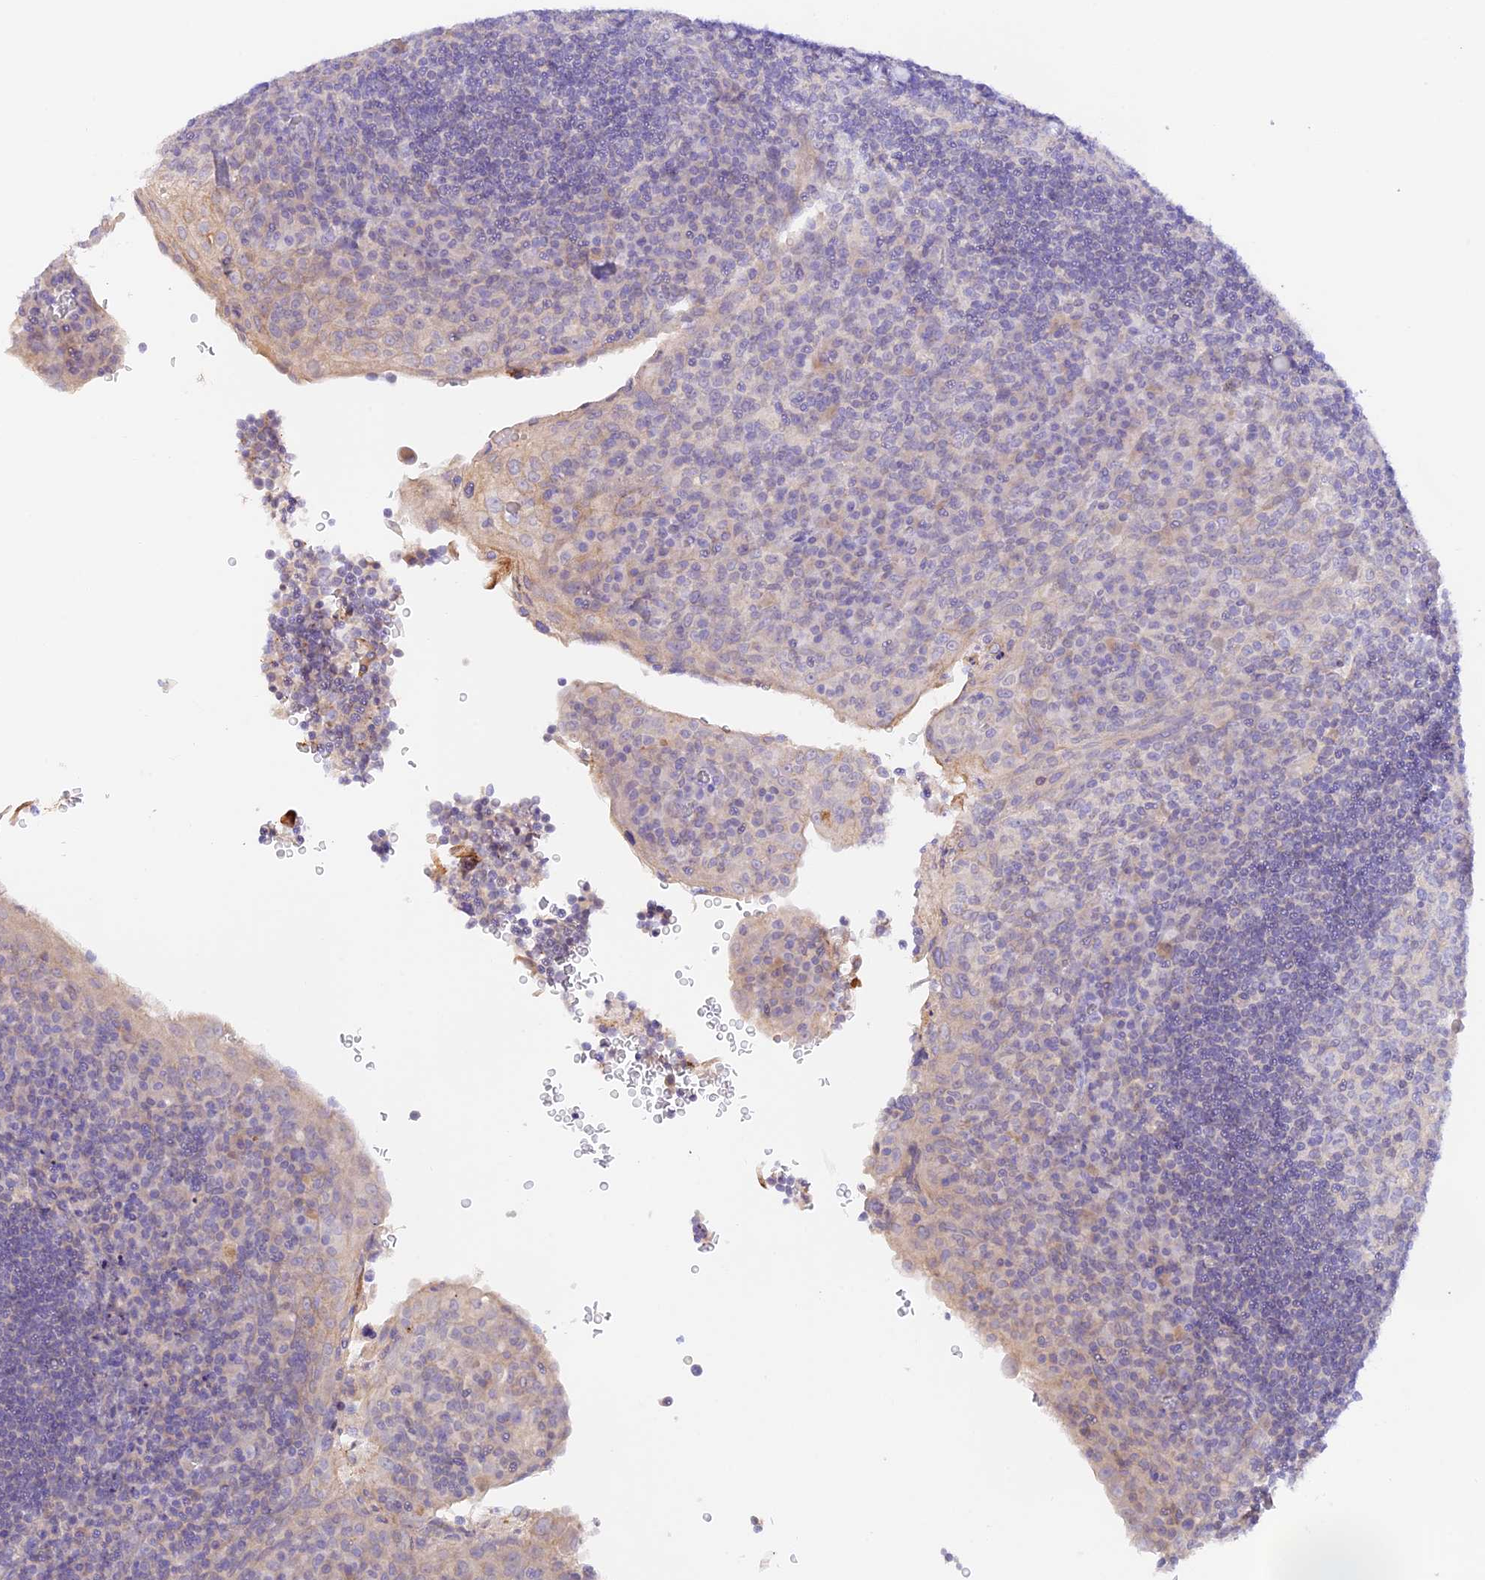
{"staining": {"intensity": "negative", "quantity": "none", "location": "none"}, "tissue": "tonsil", "cell_type": "Germinal center cells", "image_type": "normal", "snomed": [{"axis": "morphology", "description": "Normal tissue, NOS"}, {"axis": "topography", "description": "Tonsil"}], "caption": "Germinal center cells show no significant positivity in unremarkable tonsil.", "gene": "CAMSAP3", "patient": {"sex": "male", "age": 17}}